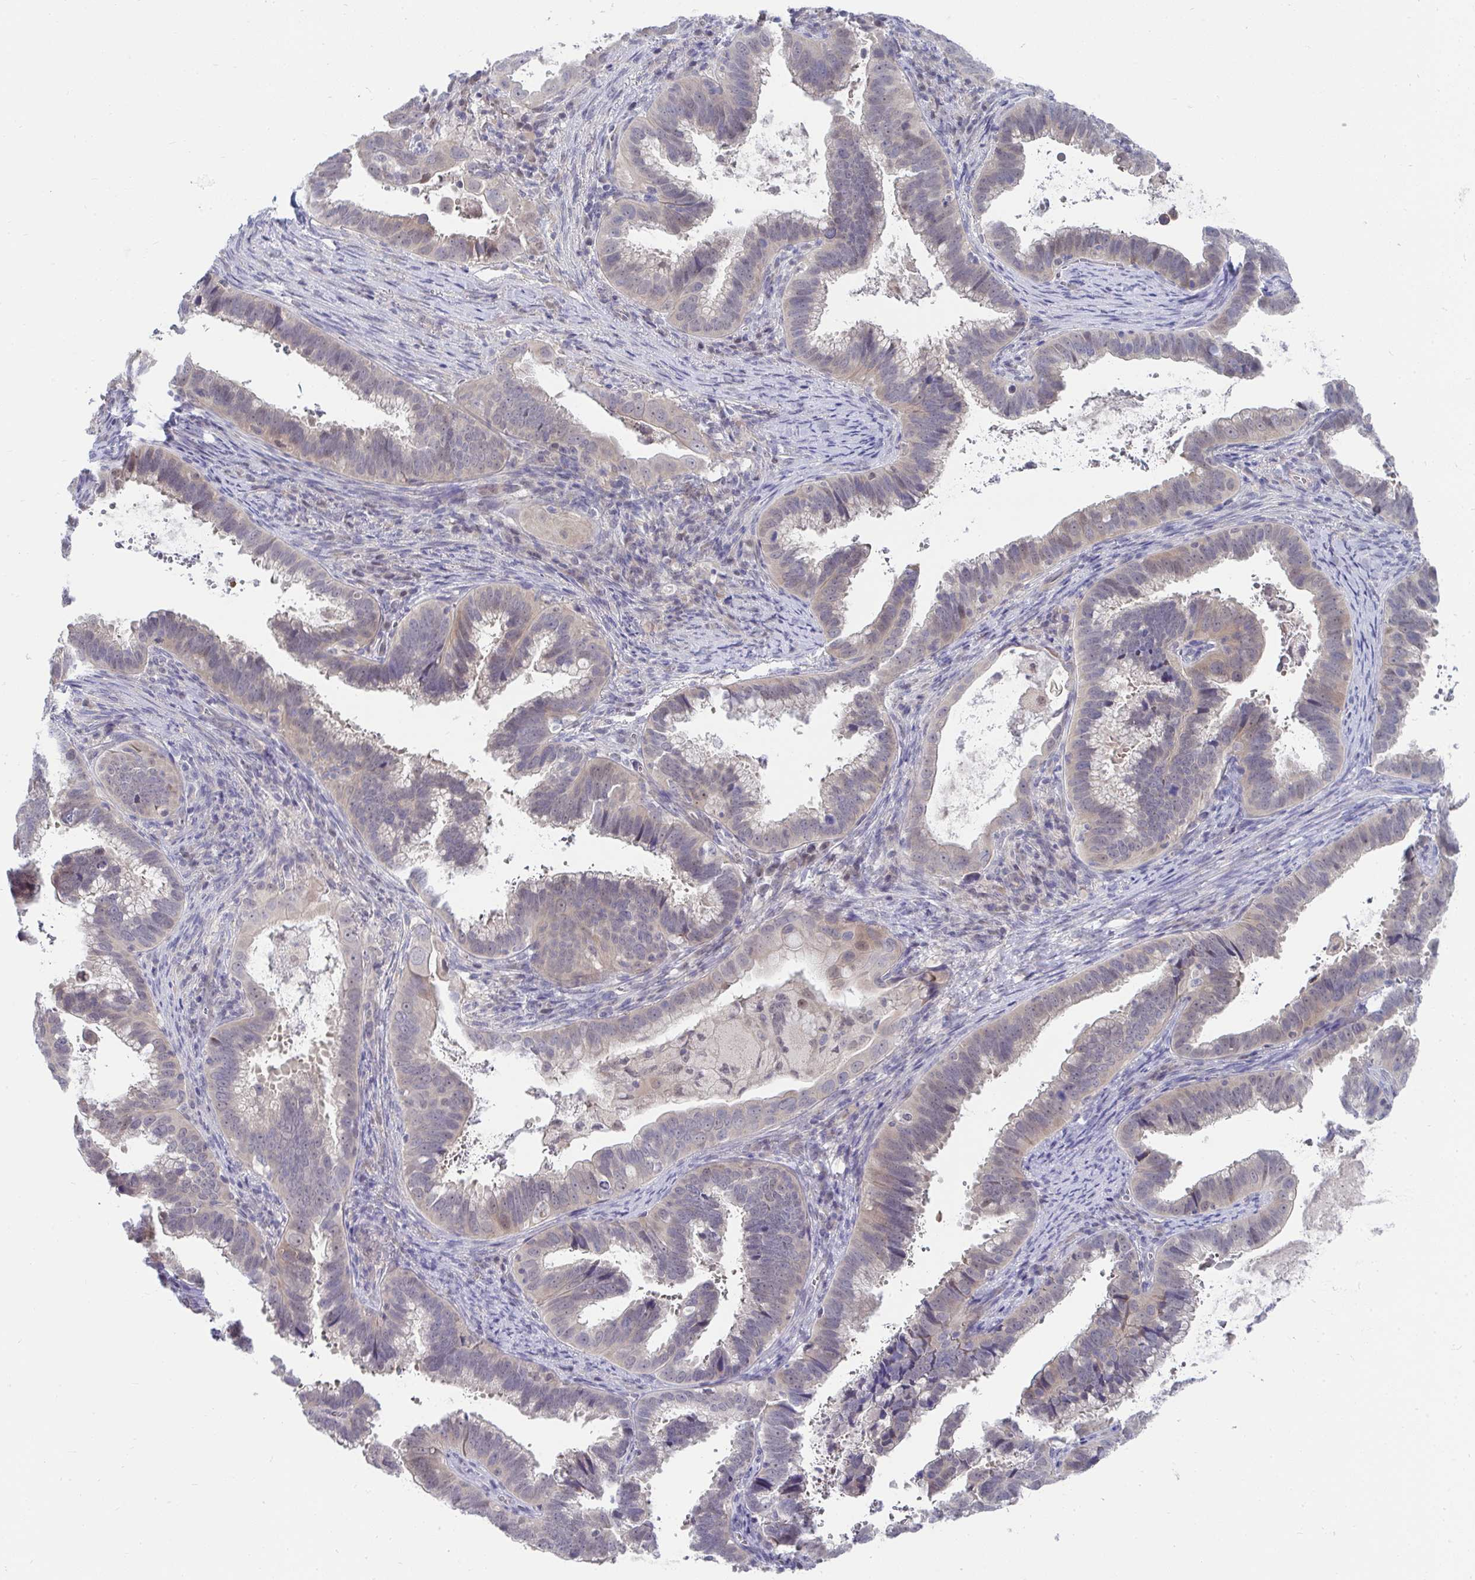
{"staining": {"intensity": "weak", "quantity": "25%-75%", "location": "cytoplasmic/membranous"}, "tissue": "cervical cancer", "cell_type": "Tumor cells", "image_type": "cancer", "snomed": [{"axis": "morphology", "description": "Adenocarcinoma, NOS"}, {"axis": "topography", "description": "Cervix"}], "caption": "A brown stain shows weak cytoplasmic/membranous expression of a protein in human cervical adenocarcinoma tumor cells.", "gene": "MROH8", "patient": {"sex": "female", "age": 61}}